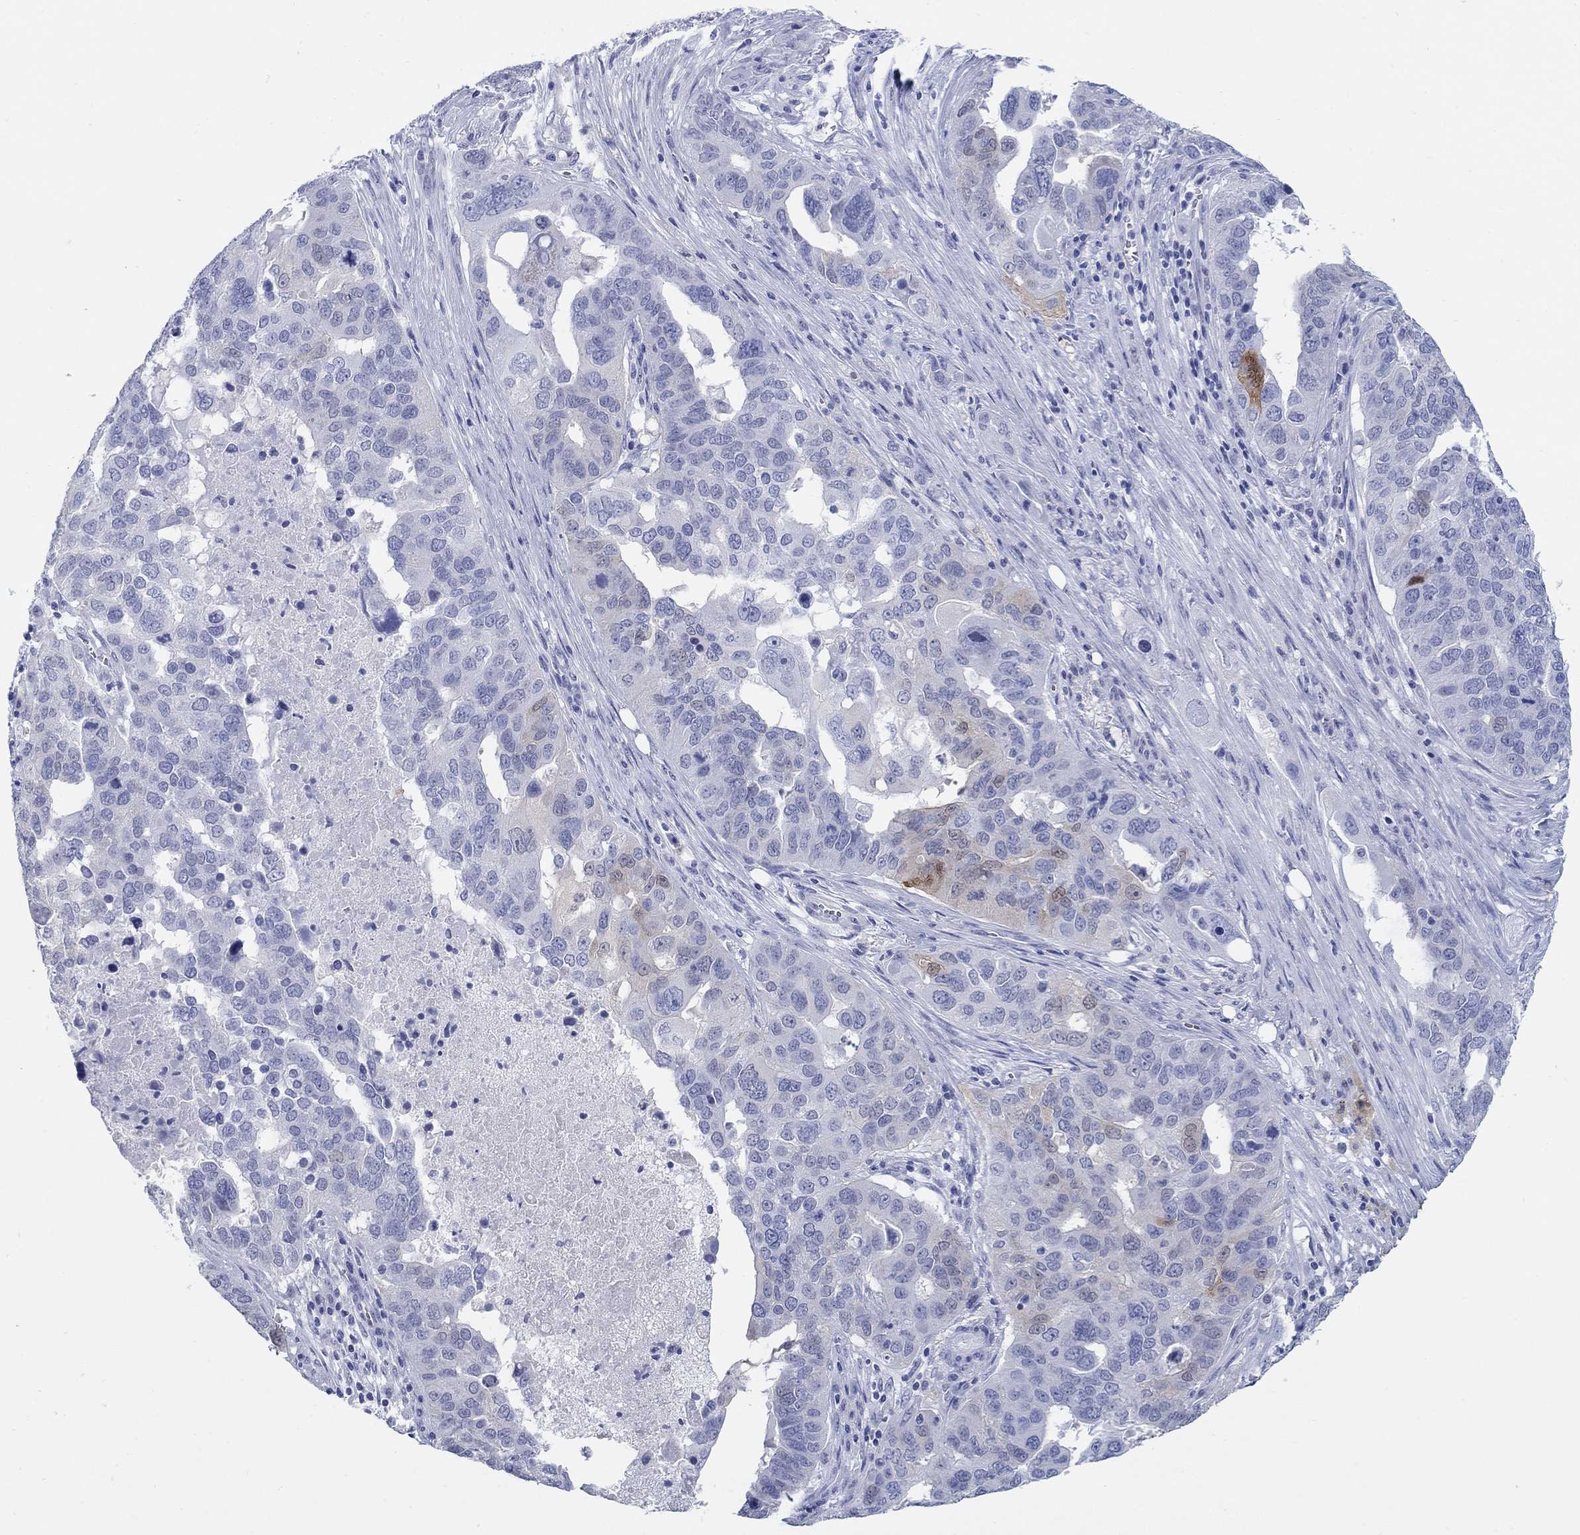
{"staining": {"intensity": "negative", "quantity": "none", "location": "none"}, "tissue": "ovarian cancer", "cell_type": "Tumor cells", "image_type": "cancer", "snomed": [{"axis": "morphology", "description": "Carcinoma, endometroid"}, {"axis": "topography", "description": "Soft tissue"}, {"axis": "topography", "description": "Ovary"}], "caption": "Endometroid carcinoma (ovarian) was stained to show a protein in brown. There is no significant staining in tumor cells. (DAB (3,3'-diaminobenzidine) immunohistochemistry with hematoxylin counter stain).", "gene": "AKR1C2", "patient": {"sex": "female", "age": 52}}